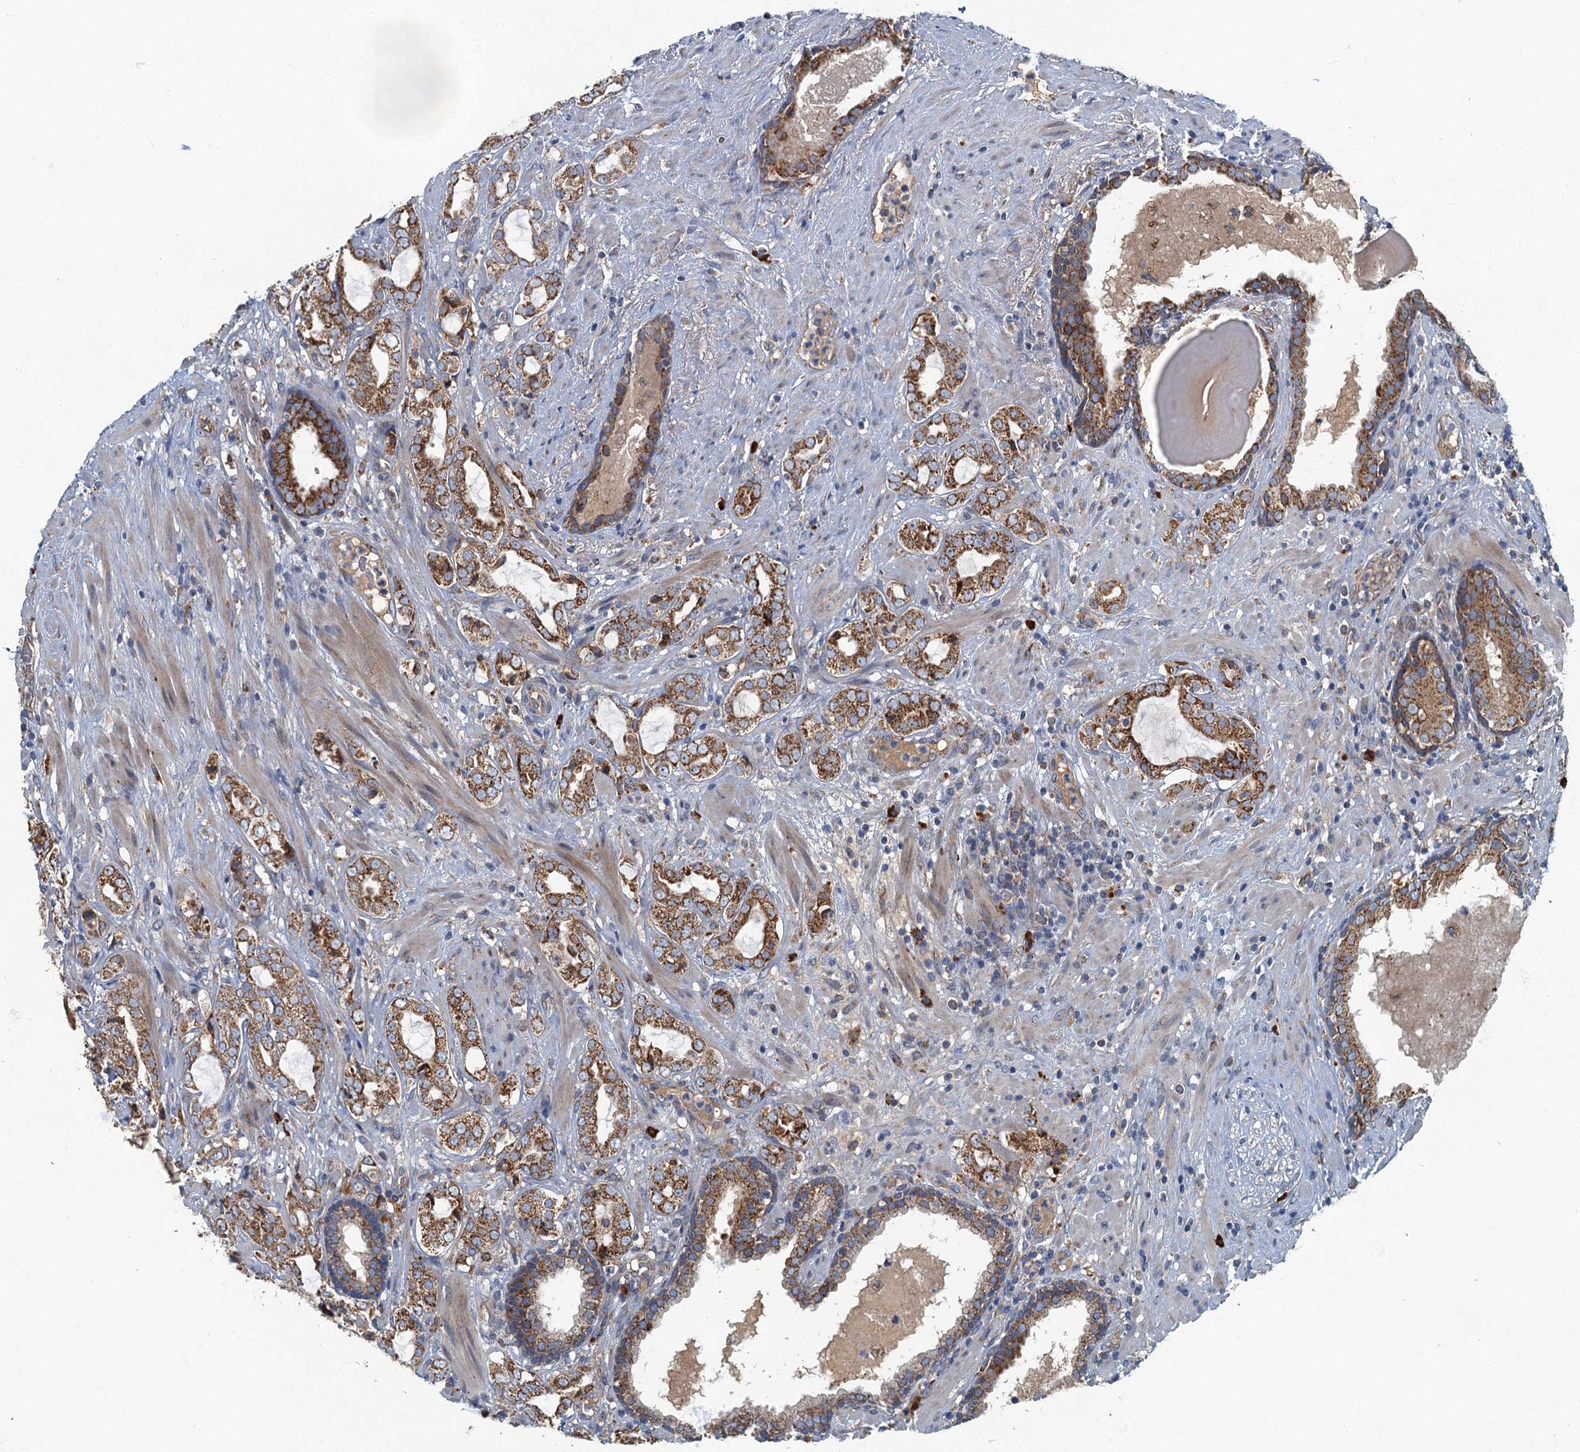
{"staining": {"intensity": "moderate", "quantity": "25%-75%", "location": "cytoplasmic/membranous"}, "tissue": "prostate cancer", "cell_type": "Tumor cells", "image_type": "cancer", "snomed": [{"axis": "morphology", "description": "Adenocarcinoma, High grade"}, {"axis": "topography", "description": "Prostate"}], "caption": "DAB immunohistochemical staining of high-grade adenocarcinoma (prostate) demonstrates moderate cytoplasmic/membranous protein expression in about 25%-75% of tumor cells.", "gene": "SPDYC", "patient": {"sex": "male", "age": 64}}